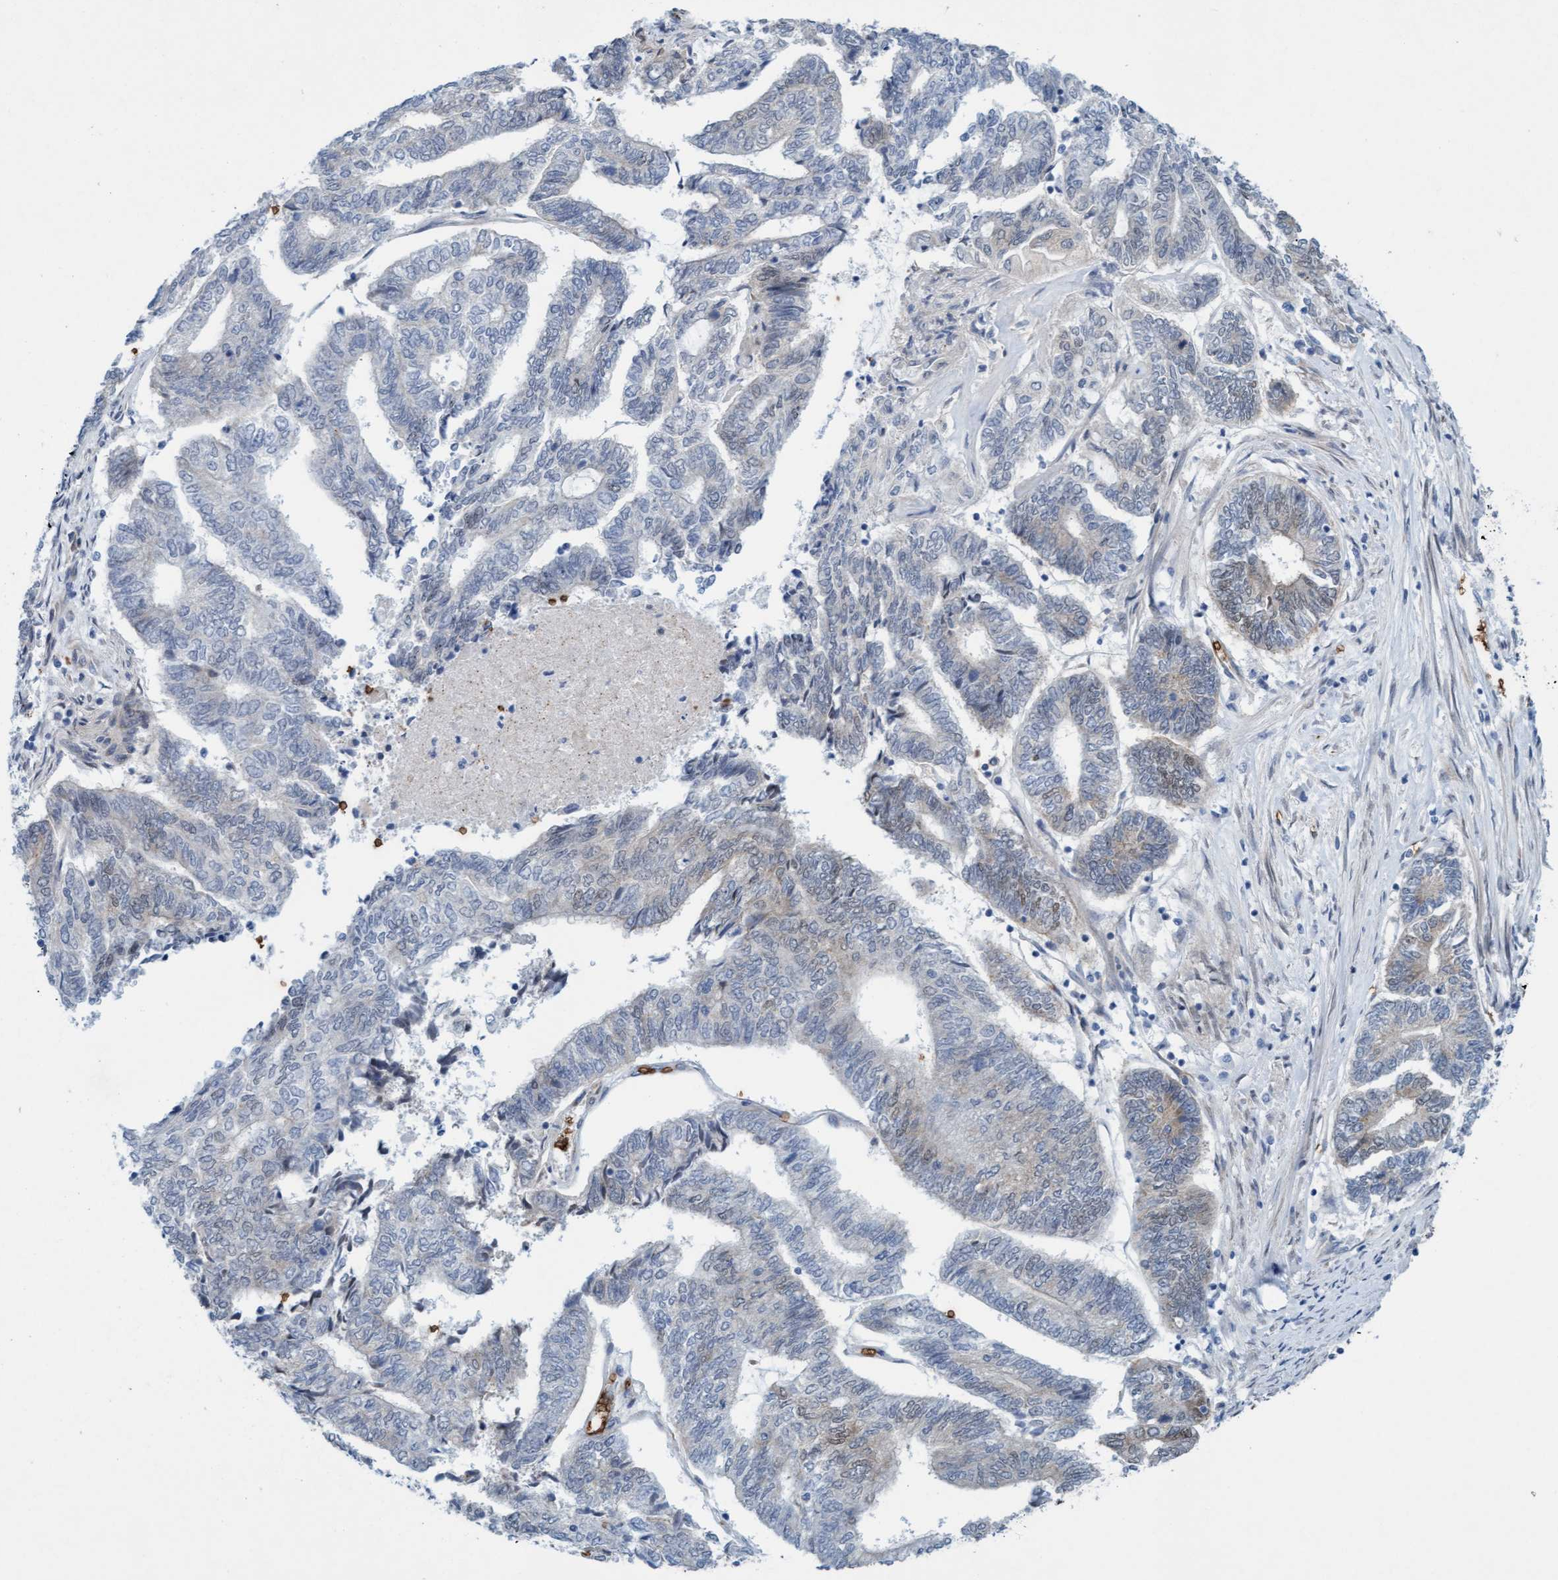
{"staining": {"intensity": "weak", "quantity": "<25%", "location": "cytoplasmic/membranous,nuclear"}, "tissue": "endometrial cancer", "cell_type": "Tumor cells", "image_type": "cancer", "snomed": [{"axis": "morphology", "description": "Adenocarcinoma, NOS"}, {"axis": "topography", "description": "Uterus"}, {"axis": "topography", "description": "Endometrium"}], "caption": "Photomicrograph shows no protein positivity in tumor cells of adenocarcinoma (endometrial) tissue.", "gene": "SPEM2", "patient": {"sex": "female", "age": 70}}